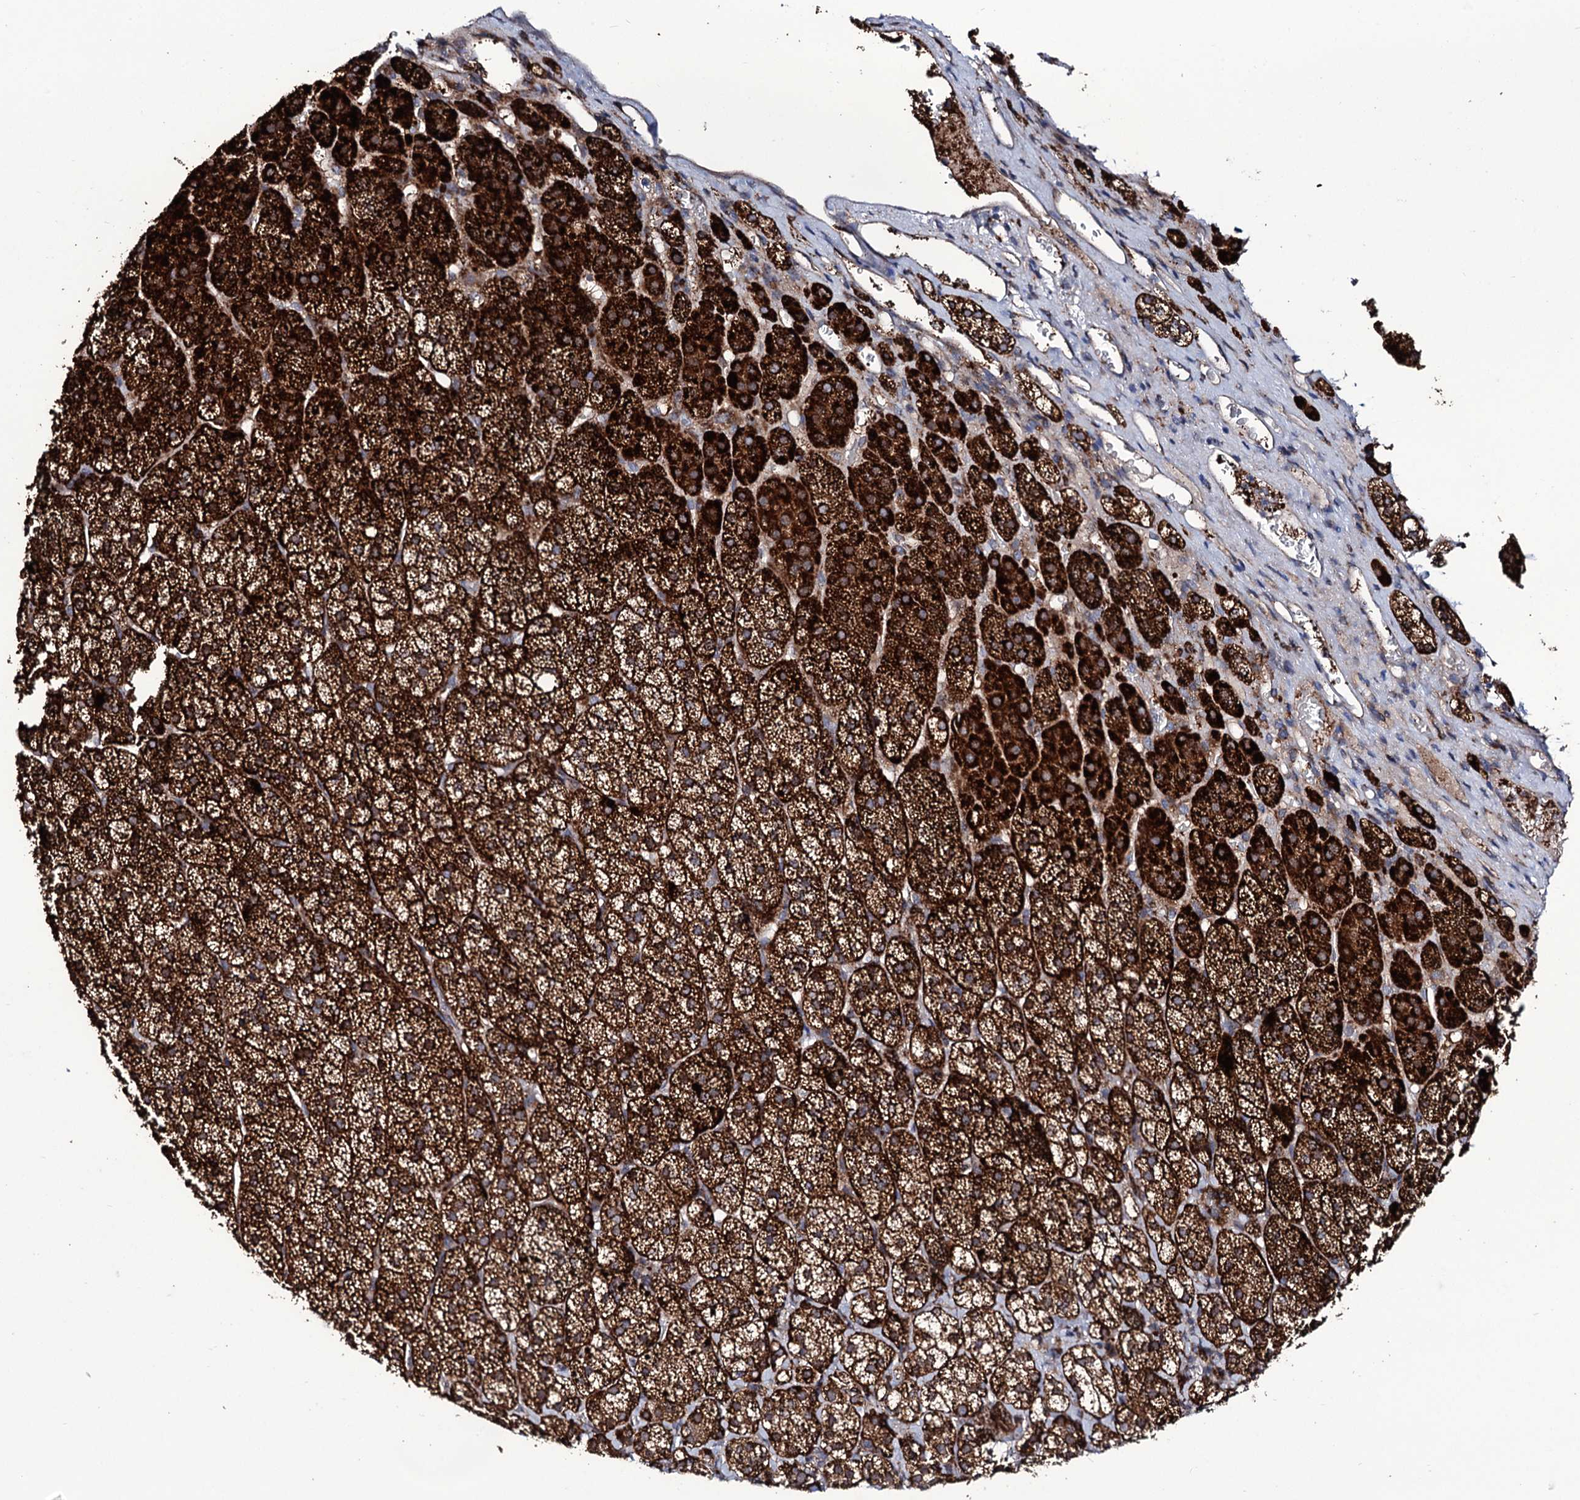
{"staining": {"intensity": "strong", "quantity": ">75%", "location": "cytoplasmic/membranous"}, "tissue": "adrenal gland", "cell_type": "Glandular cells", "image_type": "normal", "snomed": [{"axis": "morphology", "description": "Normal tissue, NOS"}, {"axis": "topography", "description": "Adrenal gland"}], "caption": "Immunohistochemical staining of benign adrenal gland displays >75% levels of strong cytoplasmic/membranous protein expression in approximately >75% of glandular cells.", "gene": "TUBGCP5", "patient": {"sex": "female", "age": 44}}